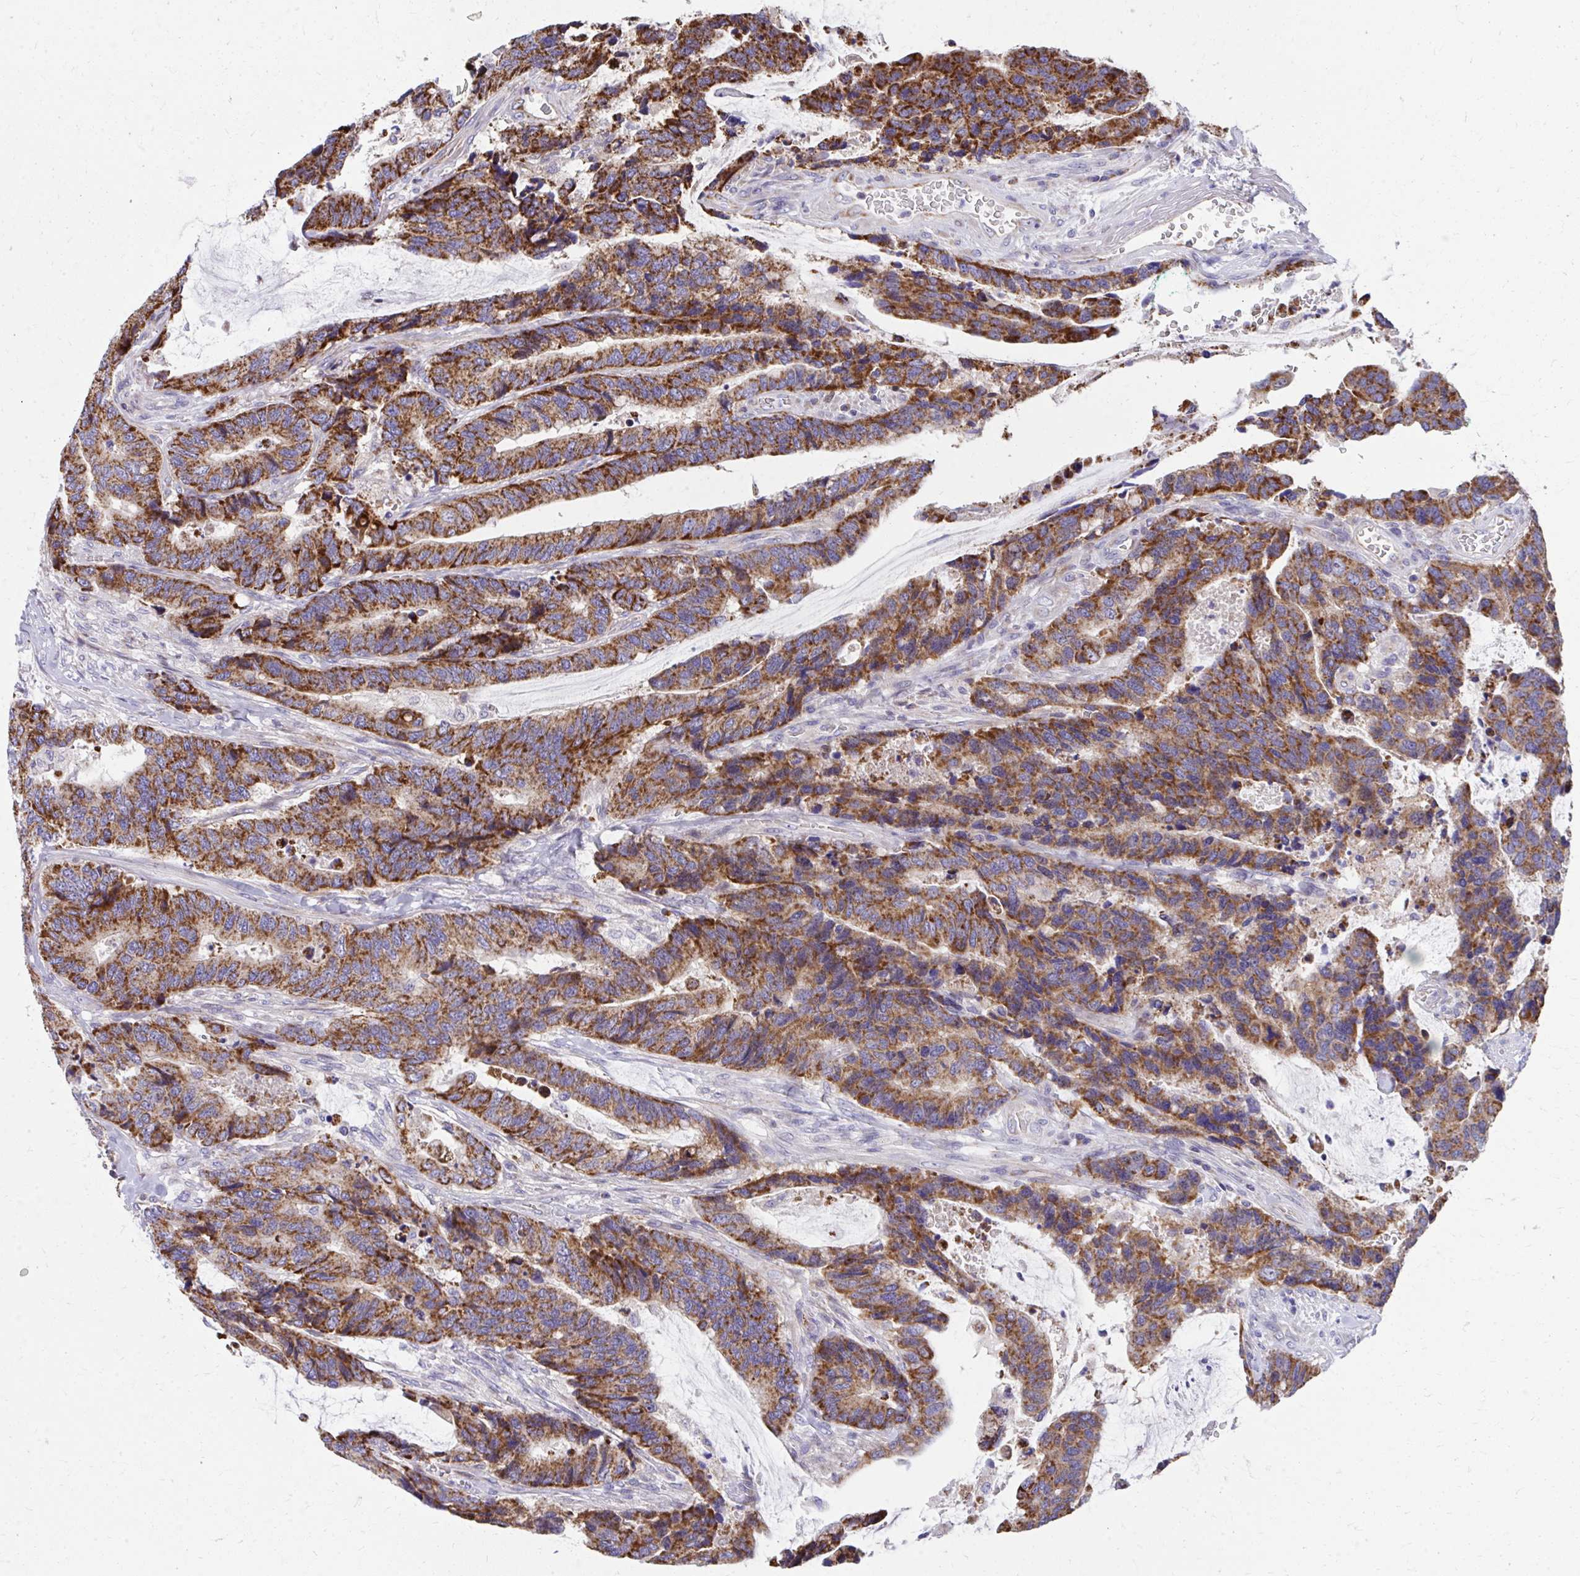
{"staining": {"intensity": "strong", "quantity": ">75%", "location": "cytoplasmic/membranous"}, "tissue": "colorectal cancer", "cell_type": "Tumor cells", "image_type": "cancer", "snomed": [{"axis": "morphology", "description": "Adenocarcinoma, NOS"}, {"axis": "topography", "description": "Rectum"}], "caption": "This is a photomicrograph of IHC staining of colorectal cancer (adenocarcinoma), which shows strong expression in the cytoplasmic/membranous of tumor cells.", "gene": "IL37", "patient": {"sex": "female", "age": 59}}